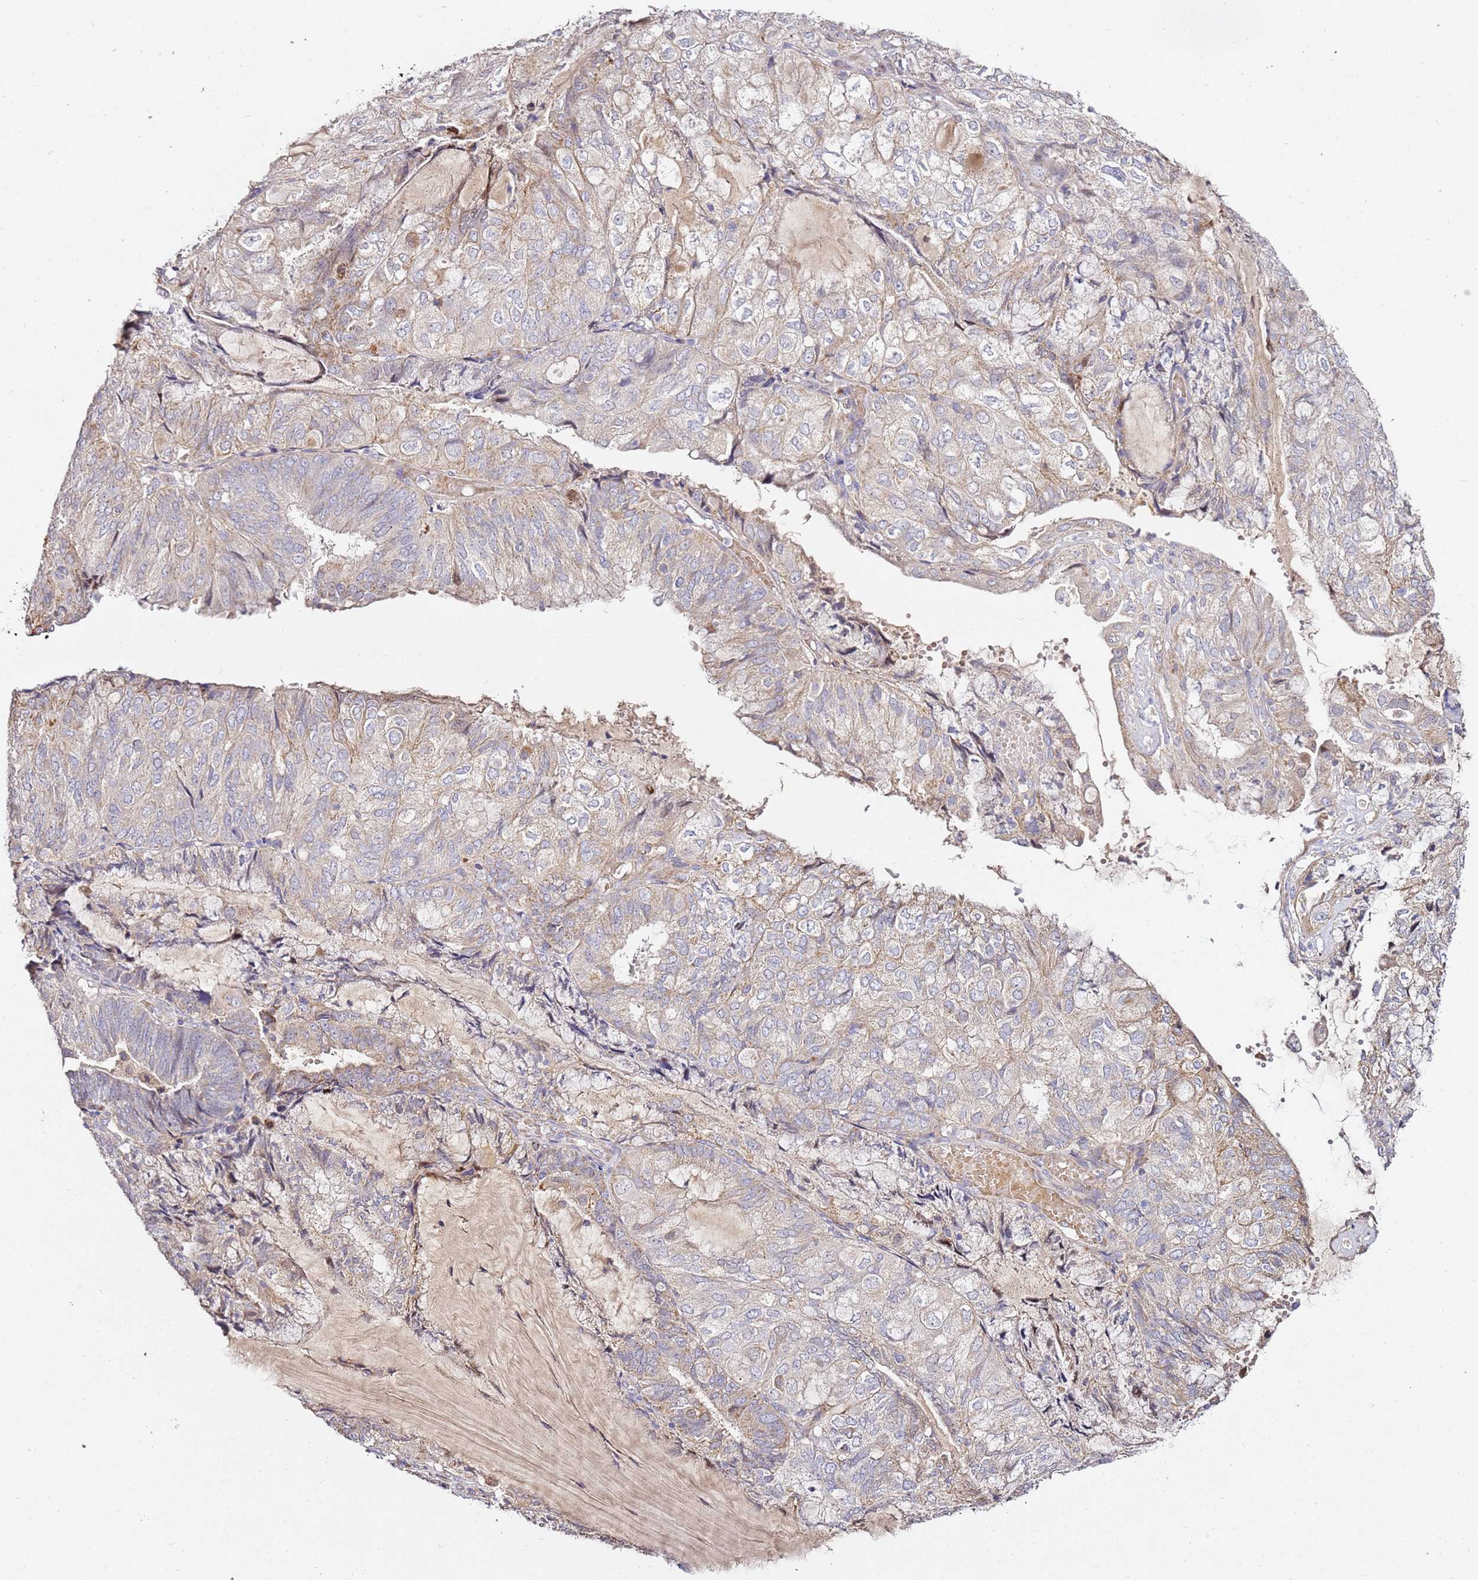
{"staining": {"intensity": "weak", "quantity": "<25%", "location": "cytoplasmic/membranous"}, "tissue": "endometrial cancer", "cell_type": "Tumor cells", "image_type": "cancer", "snomed": [{"axis": "morphology", "description": "Adenocarcinoma, NOS"}, {"axis": "topography", "description": "Endometrium"}], "caption": "This is an IHC histopathology image of human endometrial cancer (adenocarcinoma). There is no staining in tumor cells.", "gene": "OR2B11", "patient": {"sex": "female", "age": 81}}